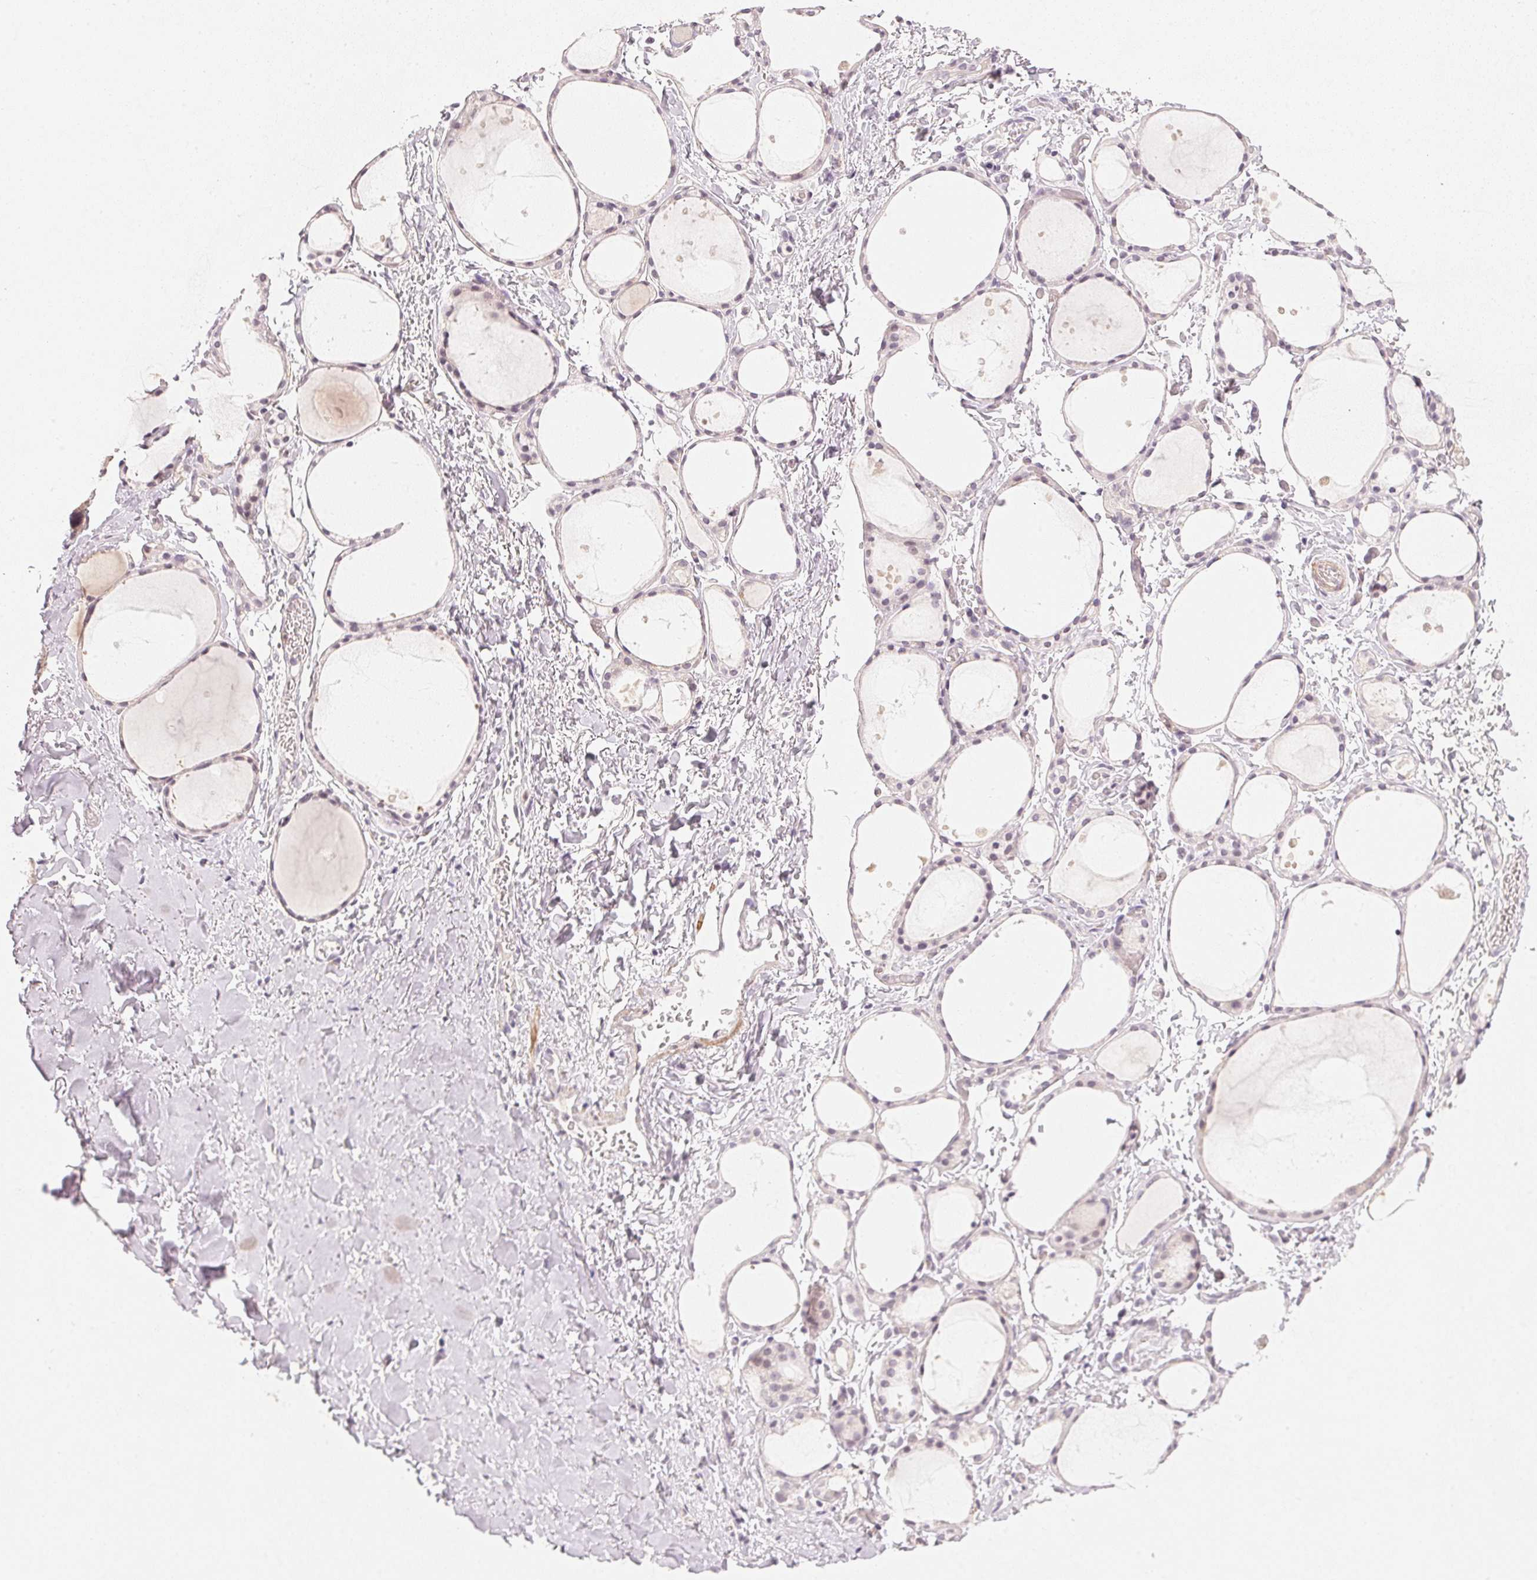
{"staining": {"intensity": "weak", "quantity": "25%-75%", "location": "cytoplasmic/membranous"}, "tissue": "thyroid gland", "cell_type": "Glandular cells", "image_type": "normal", "snomed": [{"axis": "morphology", "description": "Normal tissue, NOS"}, {"axis": "topography", "description": "Thyroid gland"}], "caption": "Immunohistochemical staining of normal thyroid gland reveals low levels of weak cytoplasmic/membranous staining in about 25%-75% of glandular cells.", "gene": "SMTN", "patient": {"sex": "male", "age": 68}}